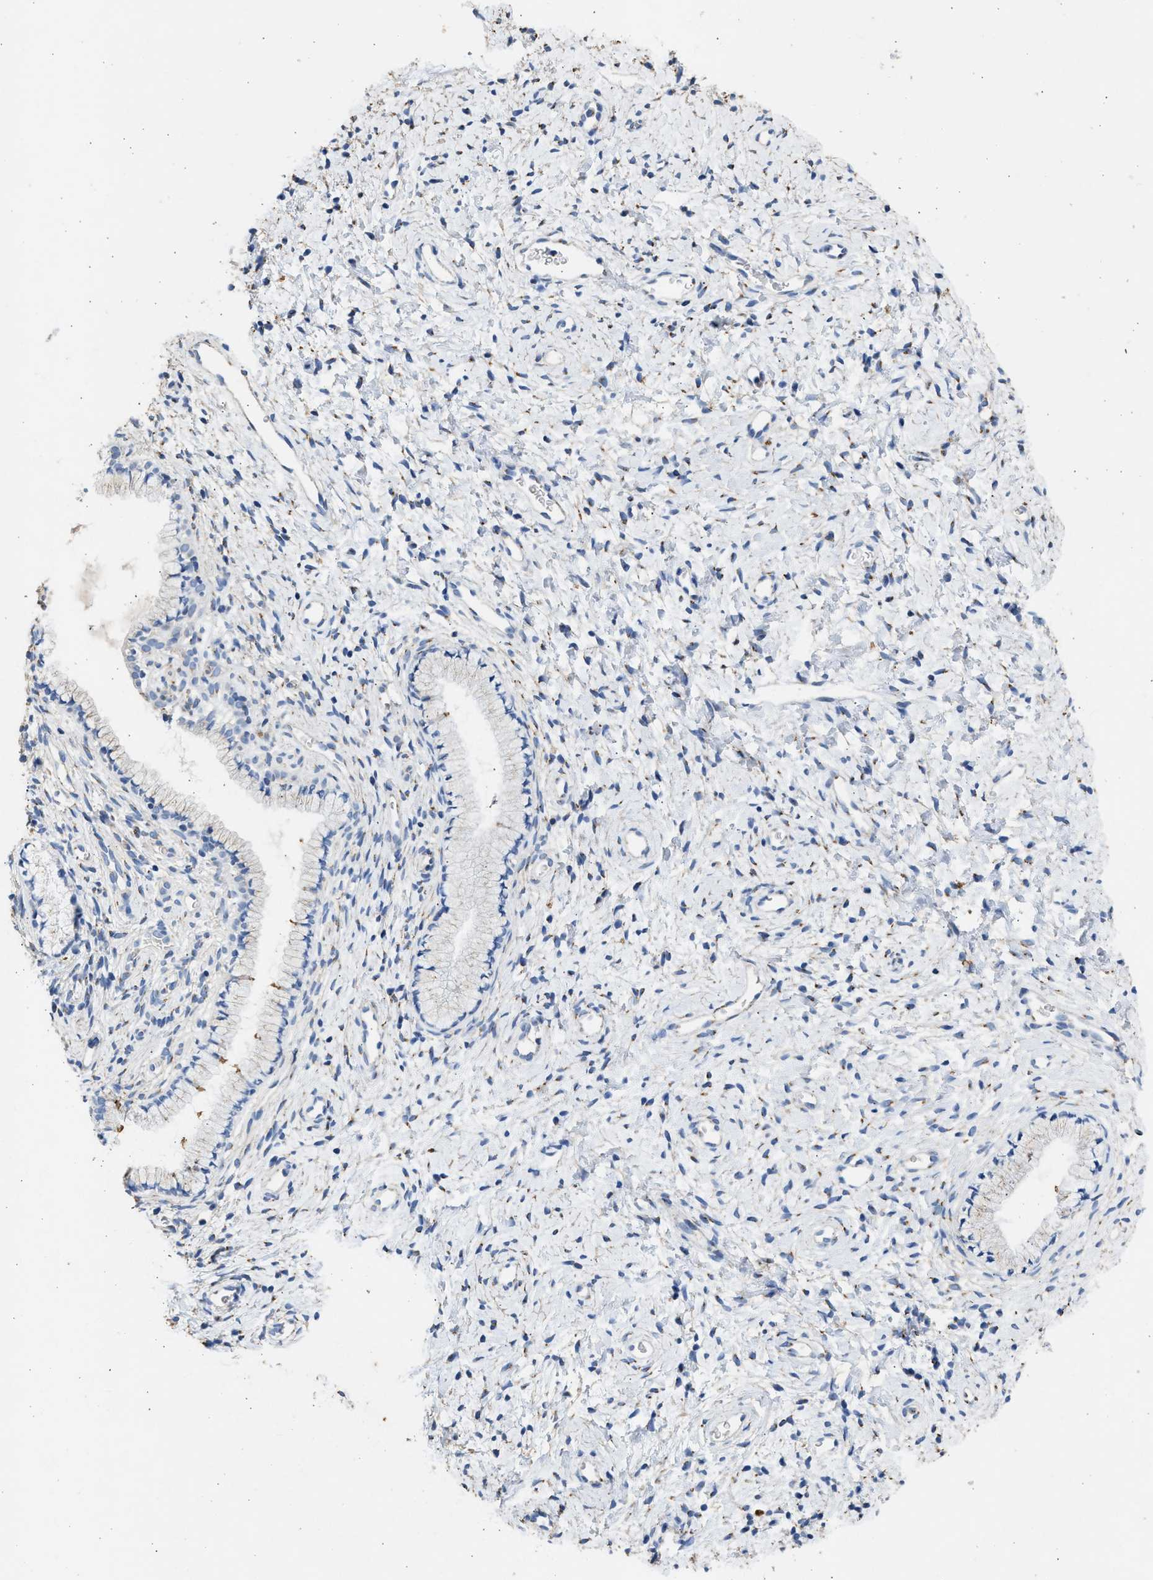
{"staining": {"intensity": "negative", "quantity": "none", "location": "none"}, "tissue": "cervix", "cell_type": "Glandular cells", "image_type": "normal", "snomed": [{"axis": "morphology", "description": "Normal tissue, NOS"}, {"axis": "topography", "description": "Cervix"}], "caption": "High power microscopy histopathology image of an immunohistochemistry (IHC) photomicrograph of normal cervix, revealing no significant staining in glandular cells.", "gene": "IPO8", "patient": {"sex": "female", "age": 72}}